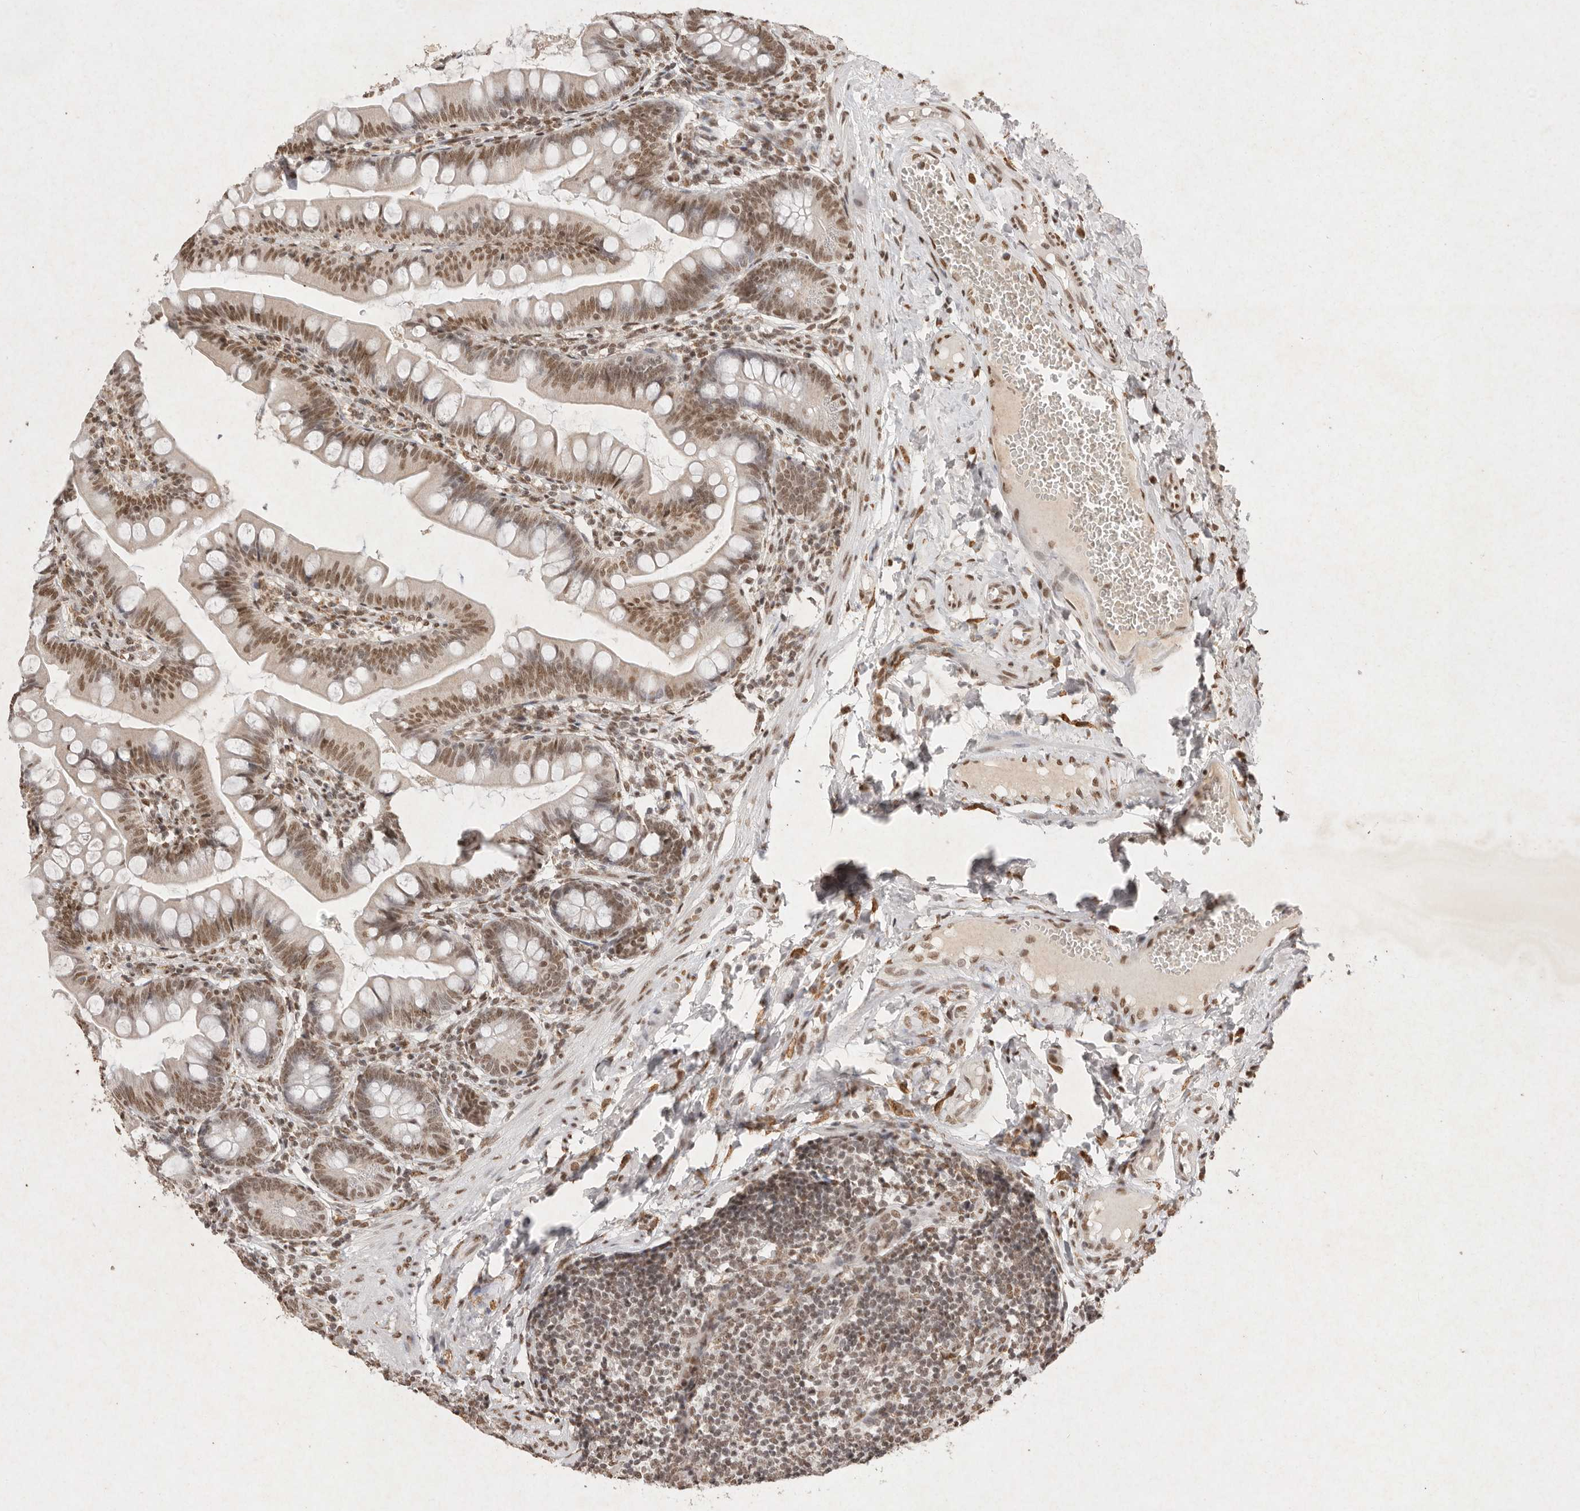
{"staining": {"intensity": "moderate", "quantity": ">75%", "location": "nuclear"}, "tissue": "small intestine", "cell_type": "Glandular cells", "image_type": "normal", "snomed": [{"axis": "morphology", "description": "Normal tissue, NOS"}, {"axis": "topography", "description": "Small intestine"}], "caption": "This is a photomicrograph of IHC staining of unremarkable small intestine, which shows moderate positivity in the nuclear of glandular cells.", "gene": "NKX3", "patient": {"sex": "male", "age": 7}}